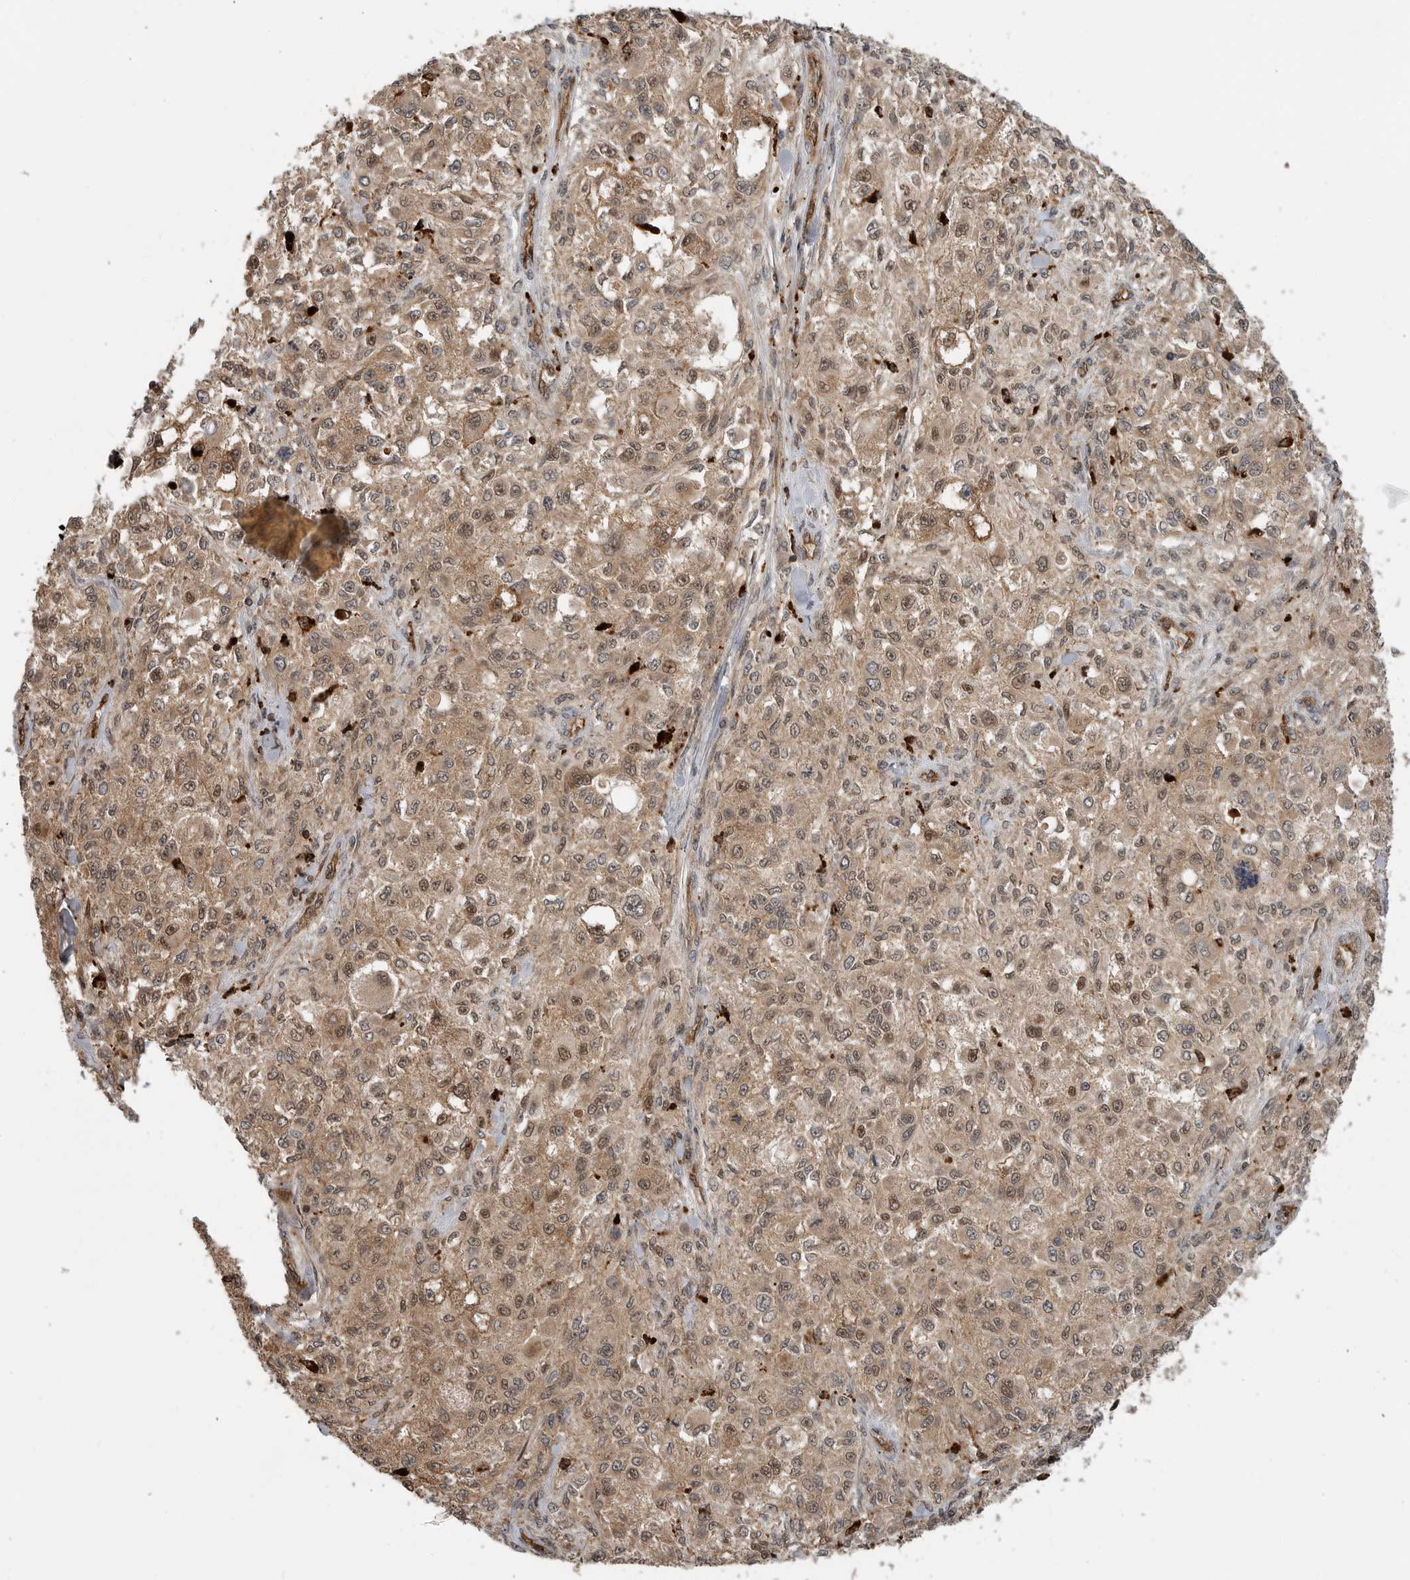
{"staining": {"intensity": "moderate", "quantity": ">75%", "location": "cytoplasmic/membranous,nuclear"}, "tissue": "melanoma", "cell_type": "Tumor cells", "image_type": "cancer", "snomed": [{"axis": "morphology", "description": "Necrosis, NOS"}, {"axis": "morphology", "description": "Malignant melanoma, NOS"}, {"axis": "topography", "description": "Skin"}], "caption": "This is an image of immunohistochemistry staining of malignant melanoma, which shows moderate expression in the cytoplasmic/membranous and nuclear of tumor cells.", "gene": "STRAP", "patient": {"sex": "female", "age": 87}}